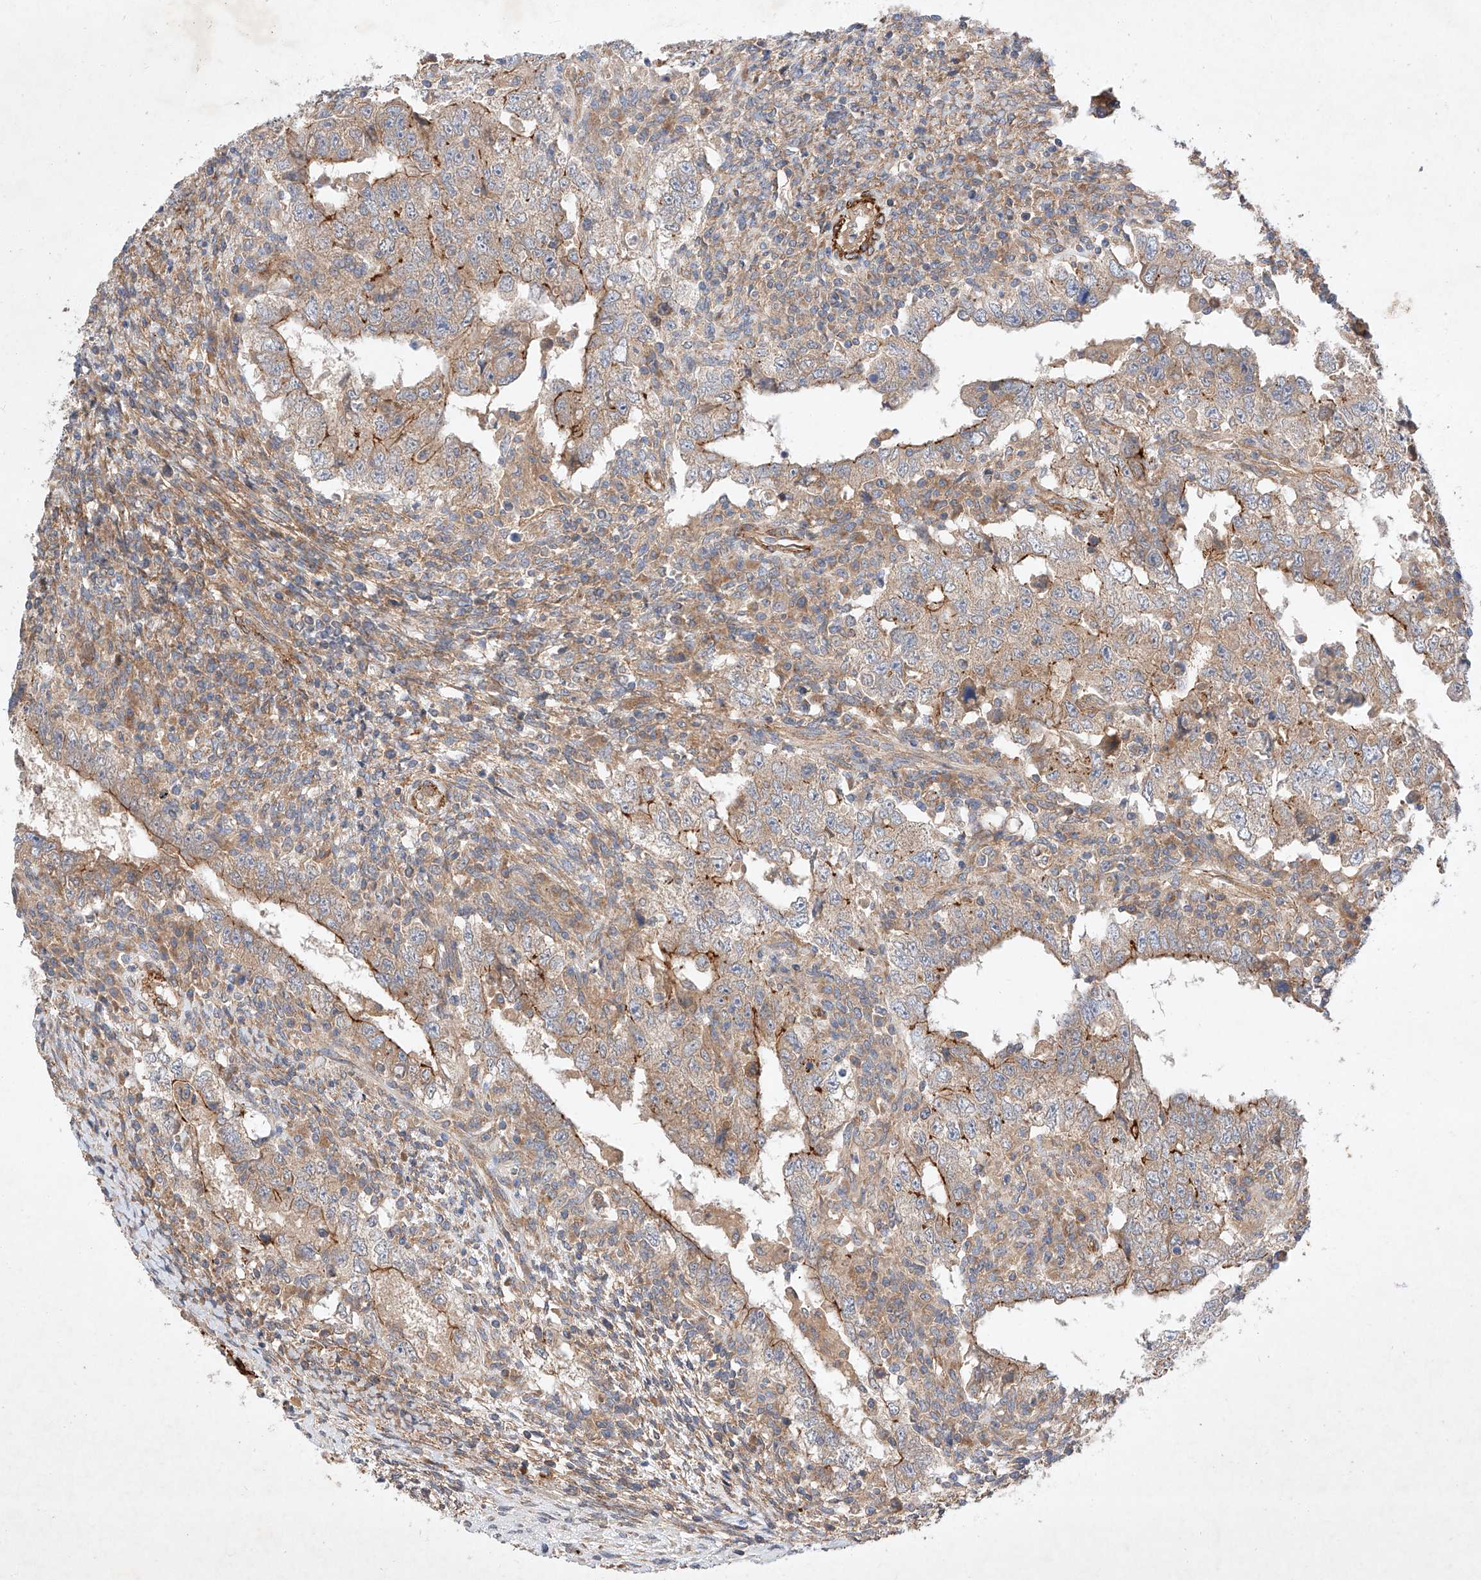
{"staining": {"intensity": "moderate", "quantity": "25%-75%", "location": "cytoplasmic/membranous"}, "tissue": "testis cancer", "cell_type": "Tumor cells", "image_type": "cancer", "snomed": [{"axis": "morphology", "description": "Carcinoma, Embryonal, NOS"}, {"axis": "topography", "description": "Testis"}], "caption": "Immunohistochemical staining of human testis cancer (embryonal carcinoma) demonstrates medium levels of moderate cytoplasmic/membranous protein positivity in approximately 25%-75% of tumor cells.", "gene": "RAB23", "patient": {"sex": "male", "age": 26}}